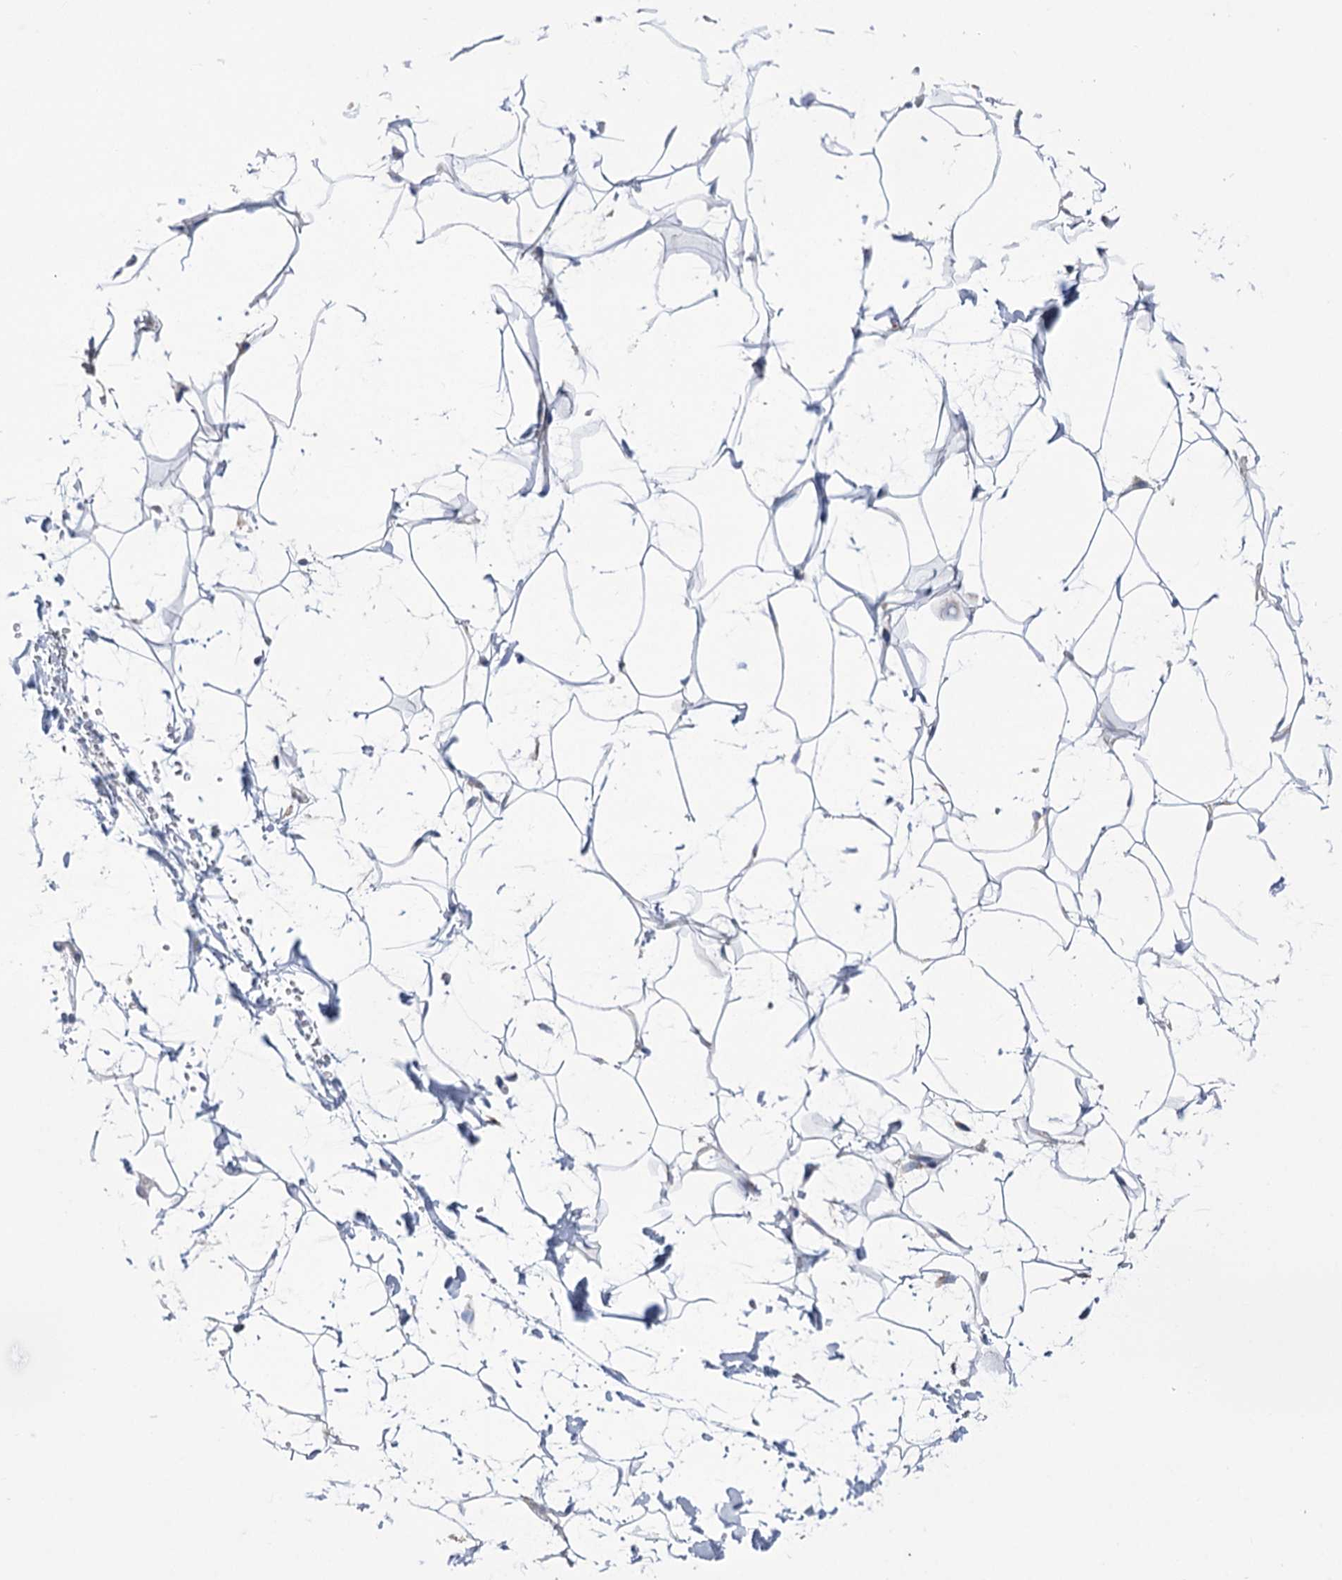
{"staining": {"intensity": "negative", "quantity": "none", "location": "none"}, "tissue": "adipose tissue", "cell_type": "Adipocytes", "image_type": "normal", "snomed": [{"axis": "morphology", "description": "Normal tissue, NOS"}, {"axis": "topography", "description": "Breast"}], "caption": "Immunohistochemistry photomicrograph of benign human adipose tissue stained for a protein (brown), which shows no positivity in adipocytes.", "gene": "ZNF622", "patient": {"sex": "female", "age": 26}}